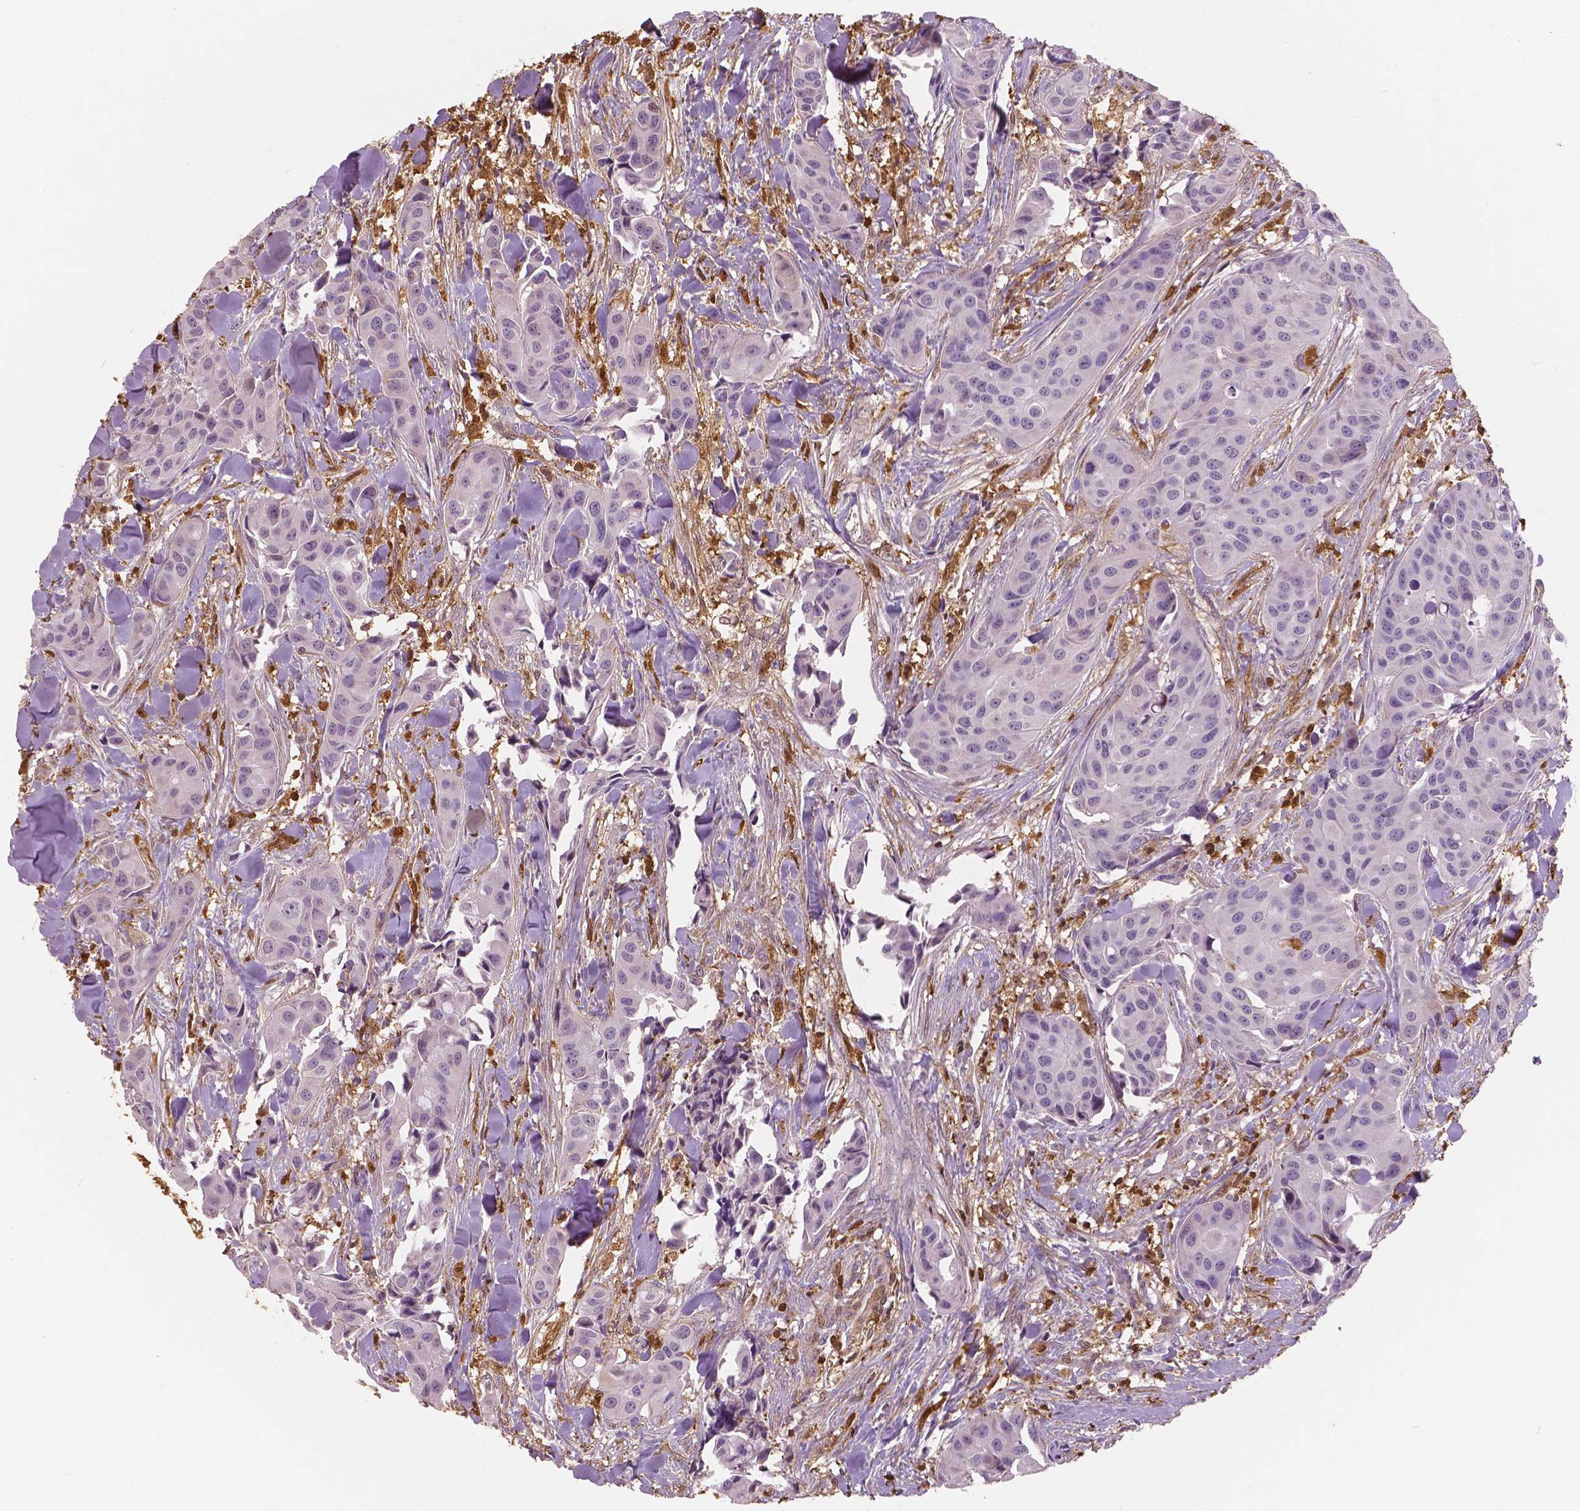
{"staining": {"intensity": "negative", "quantity": "none", "location": "none"}, "tissue": "head and neck cancer", "cell_type": "Tumor cells", "image_type": "cancer", "snomed": [{"axis": "morphology", "description": "Adenocarcinoma, NOS"}, {"axis": "topography", "description": "Head-Neck"}], "caption": "The IHC photomicrograph has no significant positivity in tumor cells of head and neck cancer tissue.", "gene": "S100A4", "patient": {"sex": "male", "age": 76}}